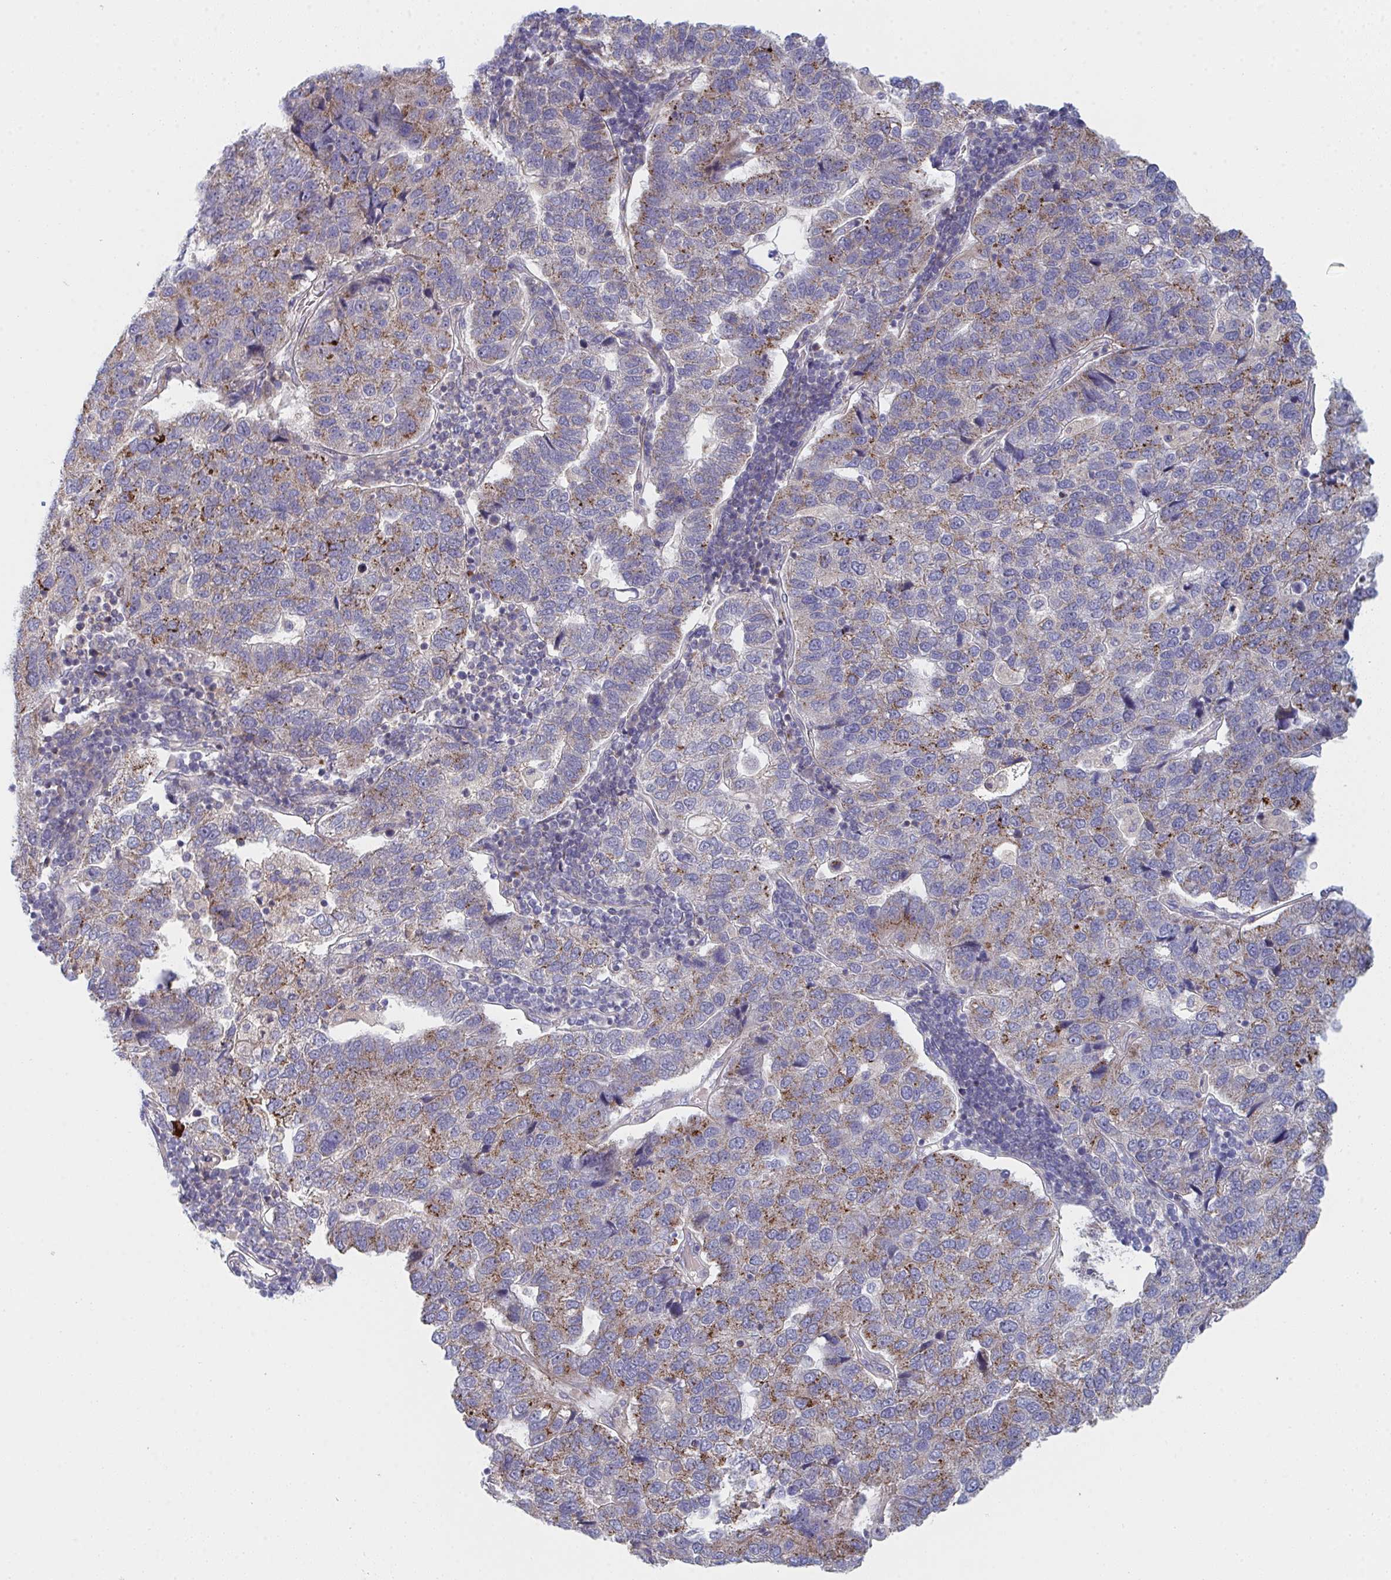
{"staining": {"intensity": "moderate", "quantity": "25%-75%", "location": "cytoplasmic/membranous"}, "tissue": "pancreatic cancer", "cell_type": "Tumor cells", "image_type": "cancer", "snomed": [{"axis": "morphology", "description": "Adenocarcinoma, NOS"}, {"axis": "topography", "description": "Pancreas"}], "caption": "Pancreatic cancer (adenocarcinoma) stained for a protein demonstrates moderate cytoplasmic/membranous positivity in tumor cells. The protein of interest is shown in brown color, while the nuclei are stained blue.", "gene": "TNFSF4", "patient": {"sex": "female", "age": 61}}